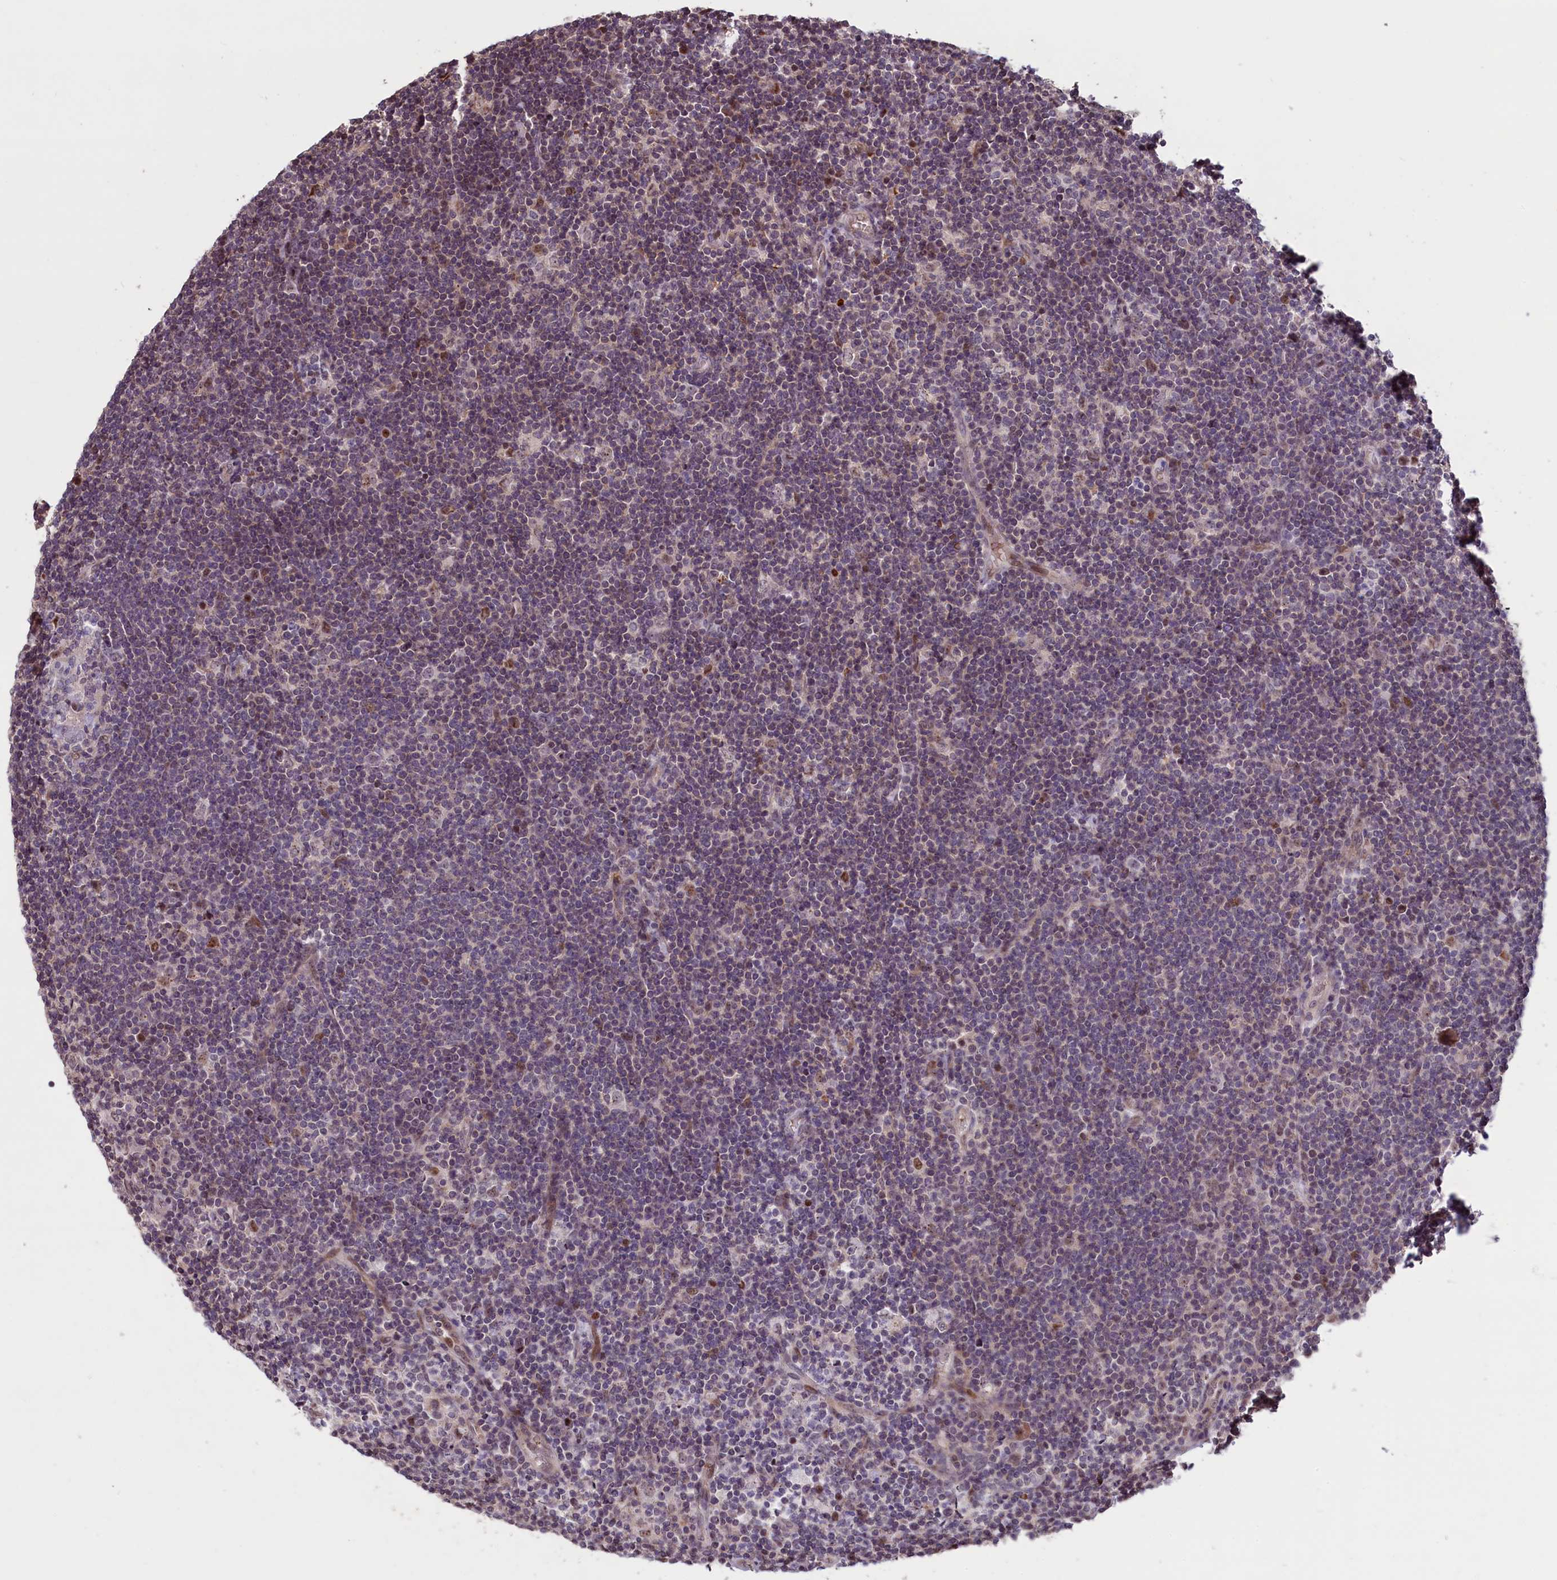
{"staining": {"intensity": "weak", "quantity": "25%-75%", "location": "nuclear"}, "tissue": "lymphoma", "cell_type": "Tumor cells", "image_type": "cancer", "snomed": [{"axis": "morphology", "description": "Hodgkin's disease, NOS"}, {"axis": "topography", "description": "Lymph node"}], "caption": "Lymphoma stained with DAB (3,3'-diaminobenzidine) immunohistochemistry (IHC) displays low levels of weak nuclear expression in about 25%-75% of tumor cells.", "gene": "SHFL", "patient": {"sex": "female", "age": 57}}